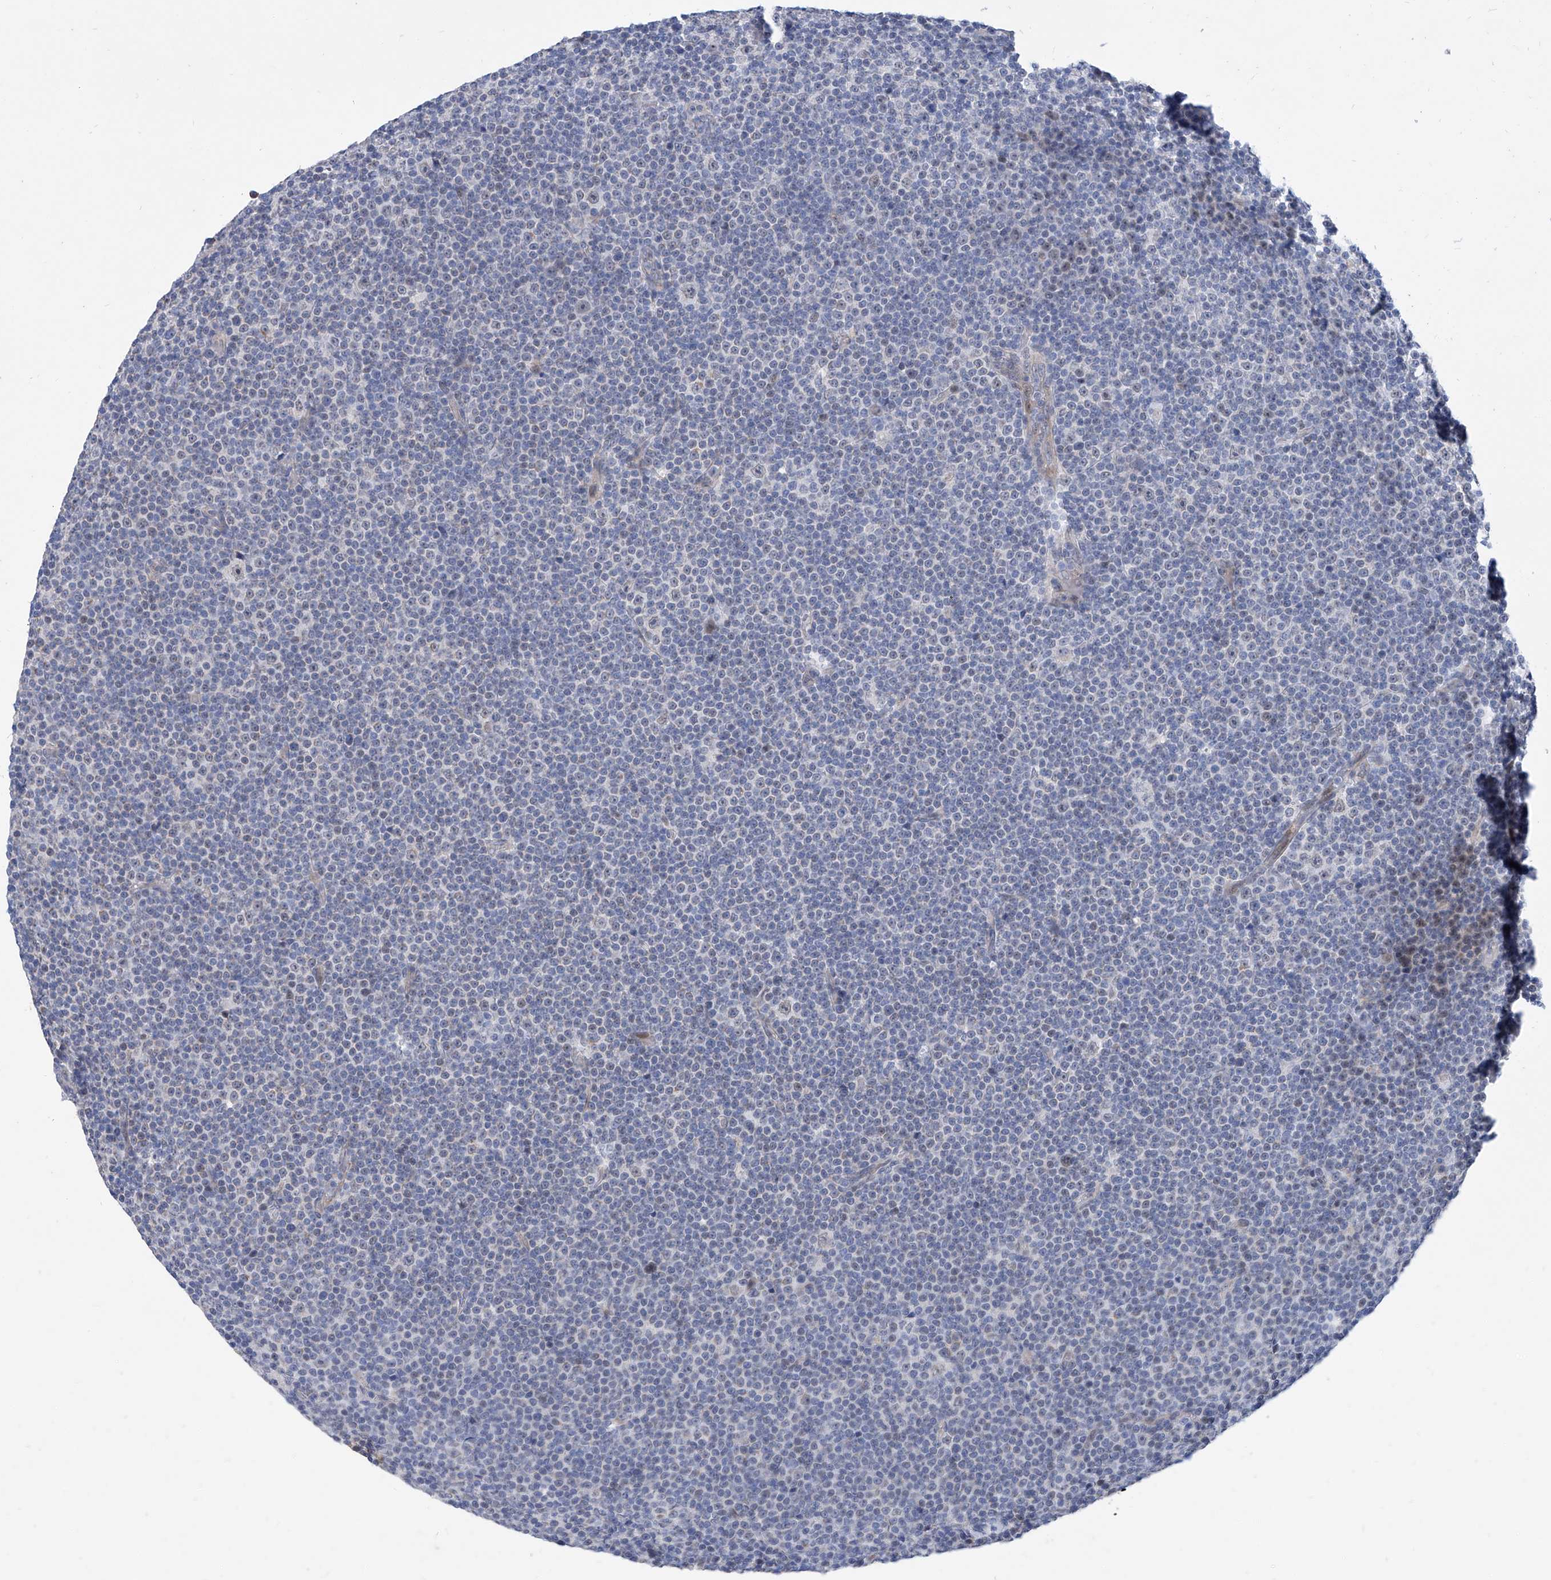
{"staining": {"intensity": "weak", "quantity": "<25%", "location": "nuclear"}, "tissue": "lymphoma", "cell_type": "Tumor cells", "image_type": "cancer", "snomed": [{"axis": "morphology", "description": "Malignant lymphoma, non-Hodgkin's type, Low grade"}, {"axis": "topography", "description": "Lymph node"}], "caption": "This photomicrograph is of malignant lymphoma, non-Hodgkin's type (low-grade) stained with immunohistochemistry to label a protein in brown with the nuclei are counter-stained blue. There is no expression in tumor cells.", "gene": "BPTF", "patient": {"sex": "female", "age": 67}}